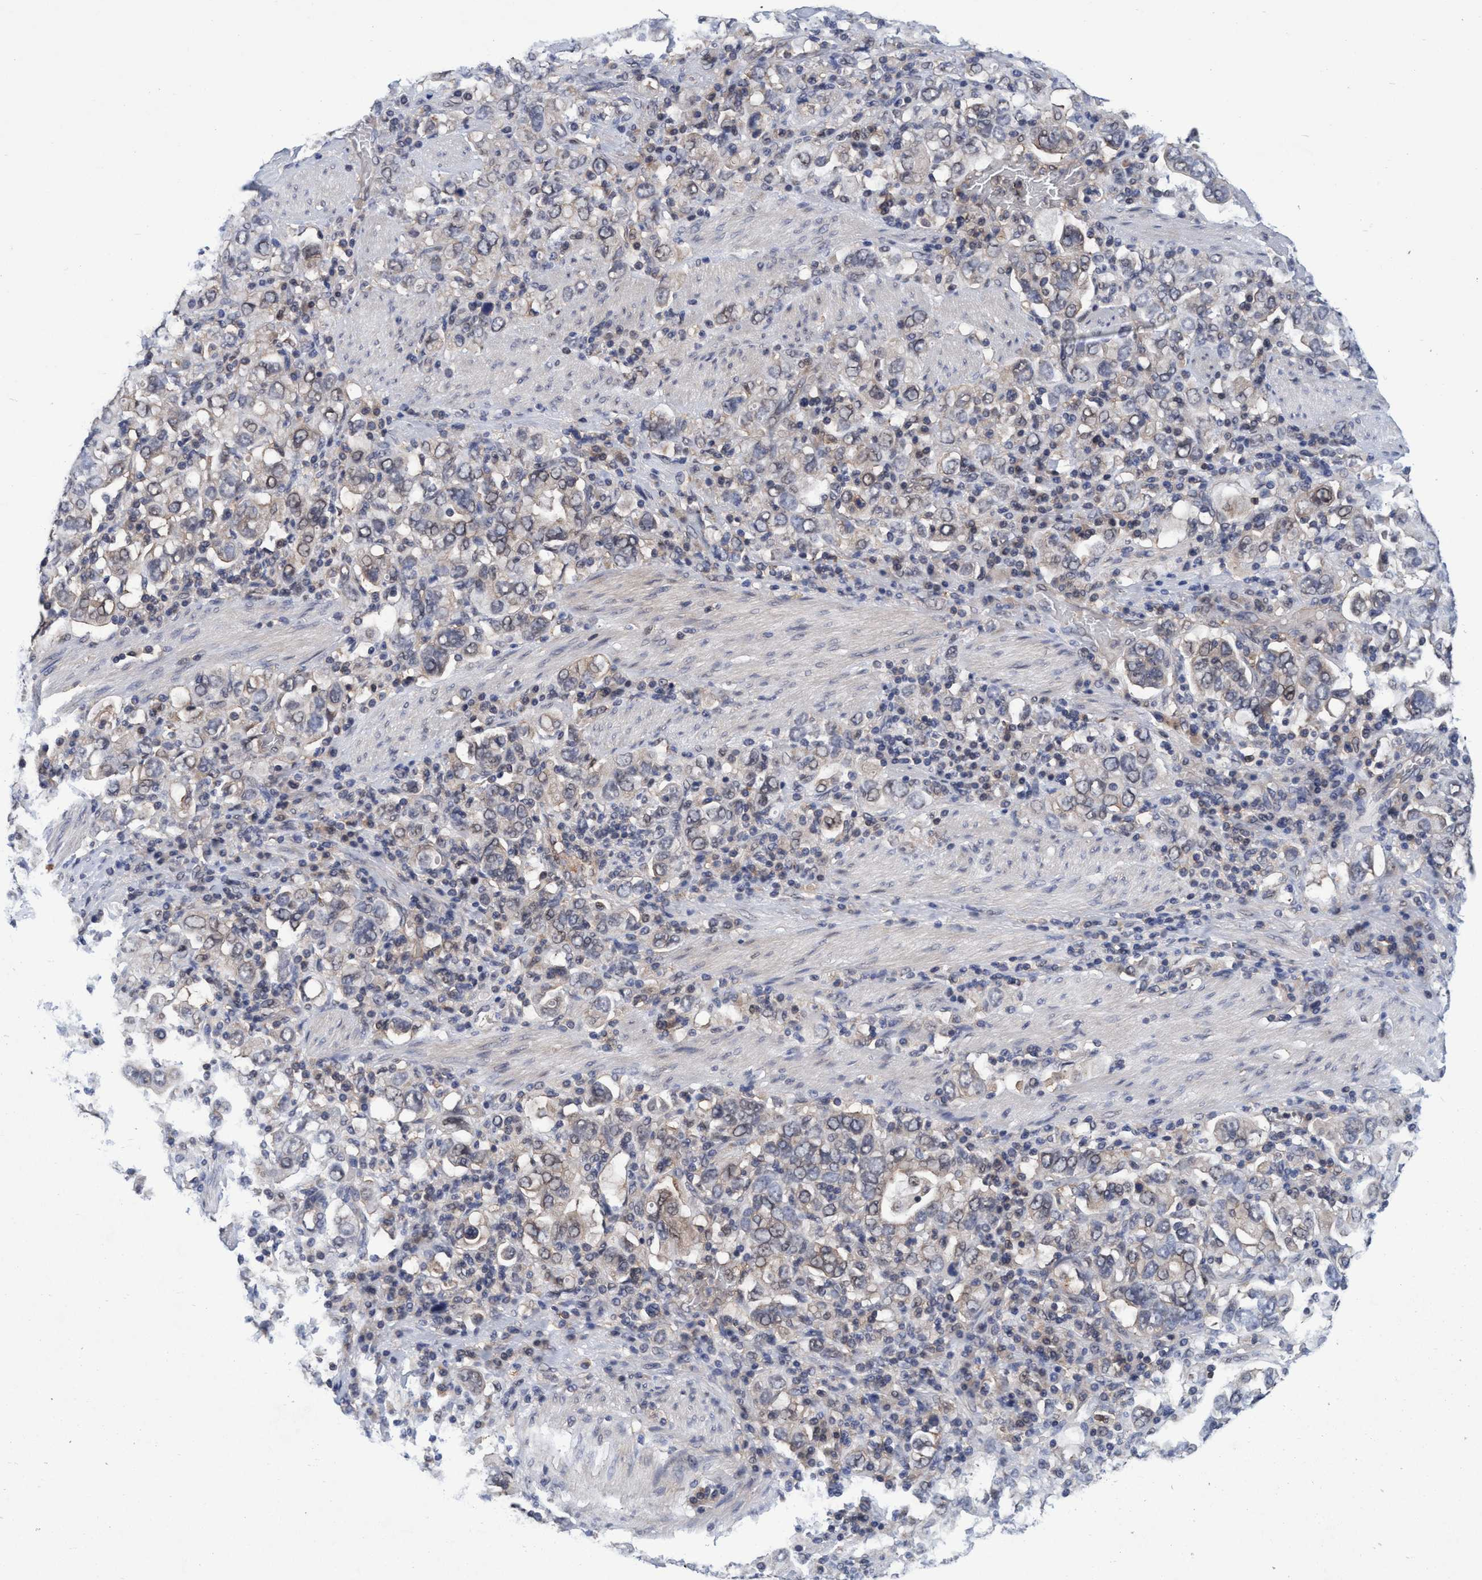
{"staining": {"intensity": "weak", "quantity": "<25%", "location": "cytoplasmic/membranous"}, "tissue": "stomach cancer", "cell_type": "Tumor cells", "image_type": "cancer", "snomed": [{"axis": "morphology", "description": "Adenocarcinoma, NOS"}, {"axis": "topography", "description": "Stomach, upper"}], "caption": "Immunohistochemical staining of human stomach adenocarcinoma reveals no significant staining in tumor cells.", "gene": "PSMD12", "patient": {"sex": "male", "age": 62}}